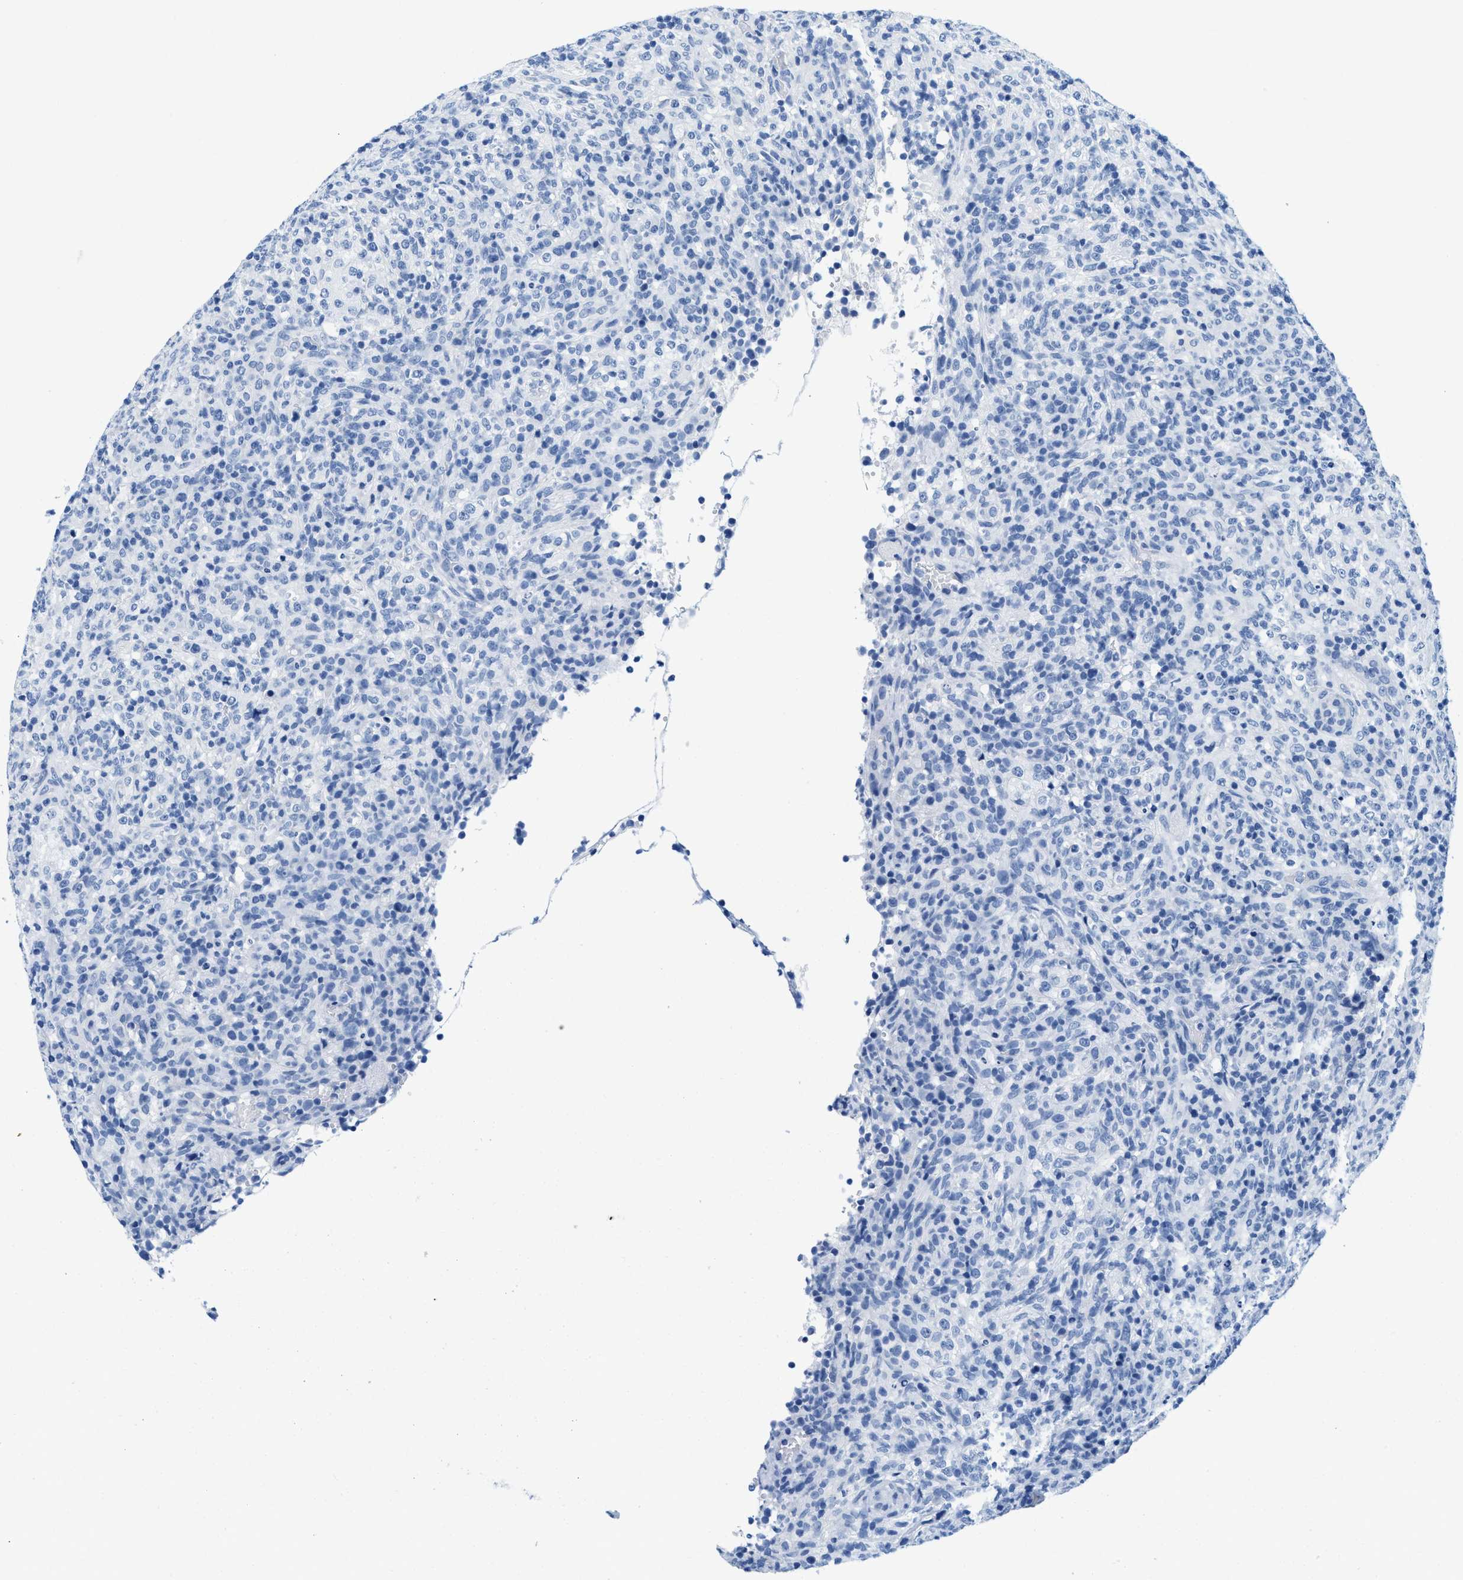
{"staining": {"intensity": "negative", "quantity": "none", "location": "none"}, "tissue": "lymphoma", "cell_type": "Tumor cells", "image_type": "cancer", "snomed": [{"axis": "morphology", "description": "Malignant lymphoma, non-Hodgkin's type, High grade"}, {"axis": "topography", "description": "Lymph node"}], "caption": "There is no significant positivity in tumor cells of lymphoma. Brightfield microscopy of immunohistochemistry stained with DAB (3,3'-diaminobenzidine) (brown) and hematoxylin (blue), captured at high magnification.", "gene": "GSN", "patient": {"sex": "female", "age": 76}}